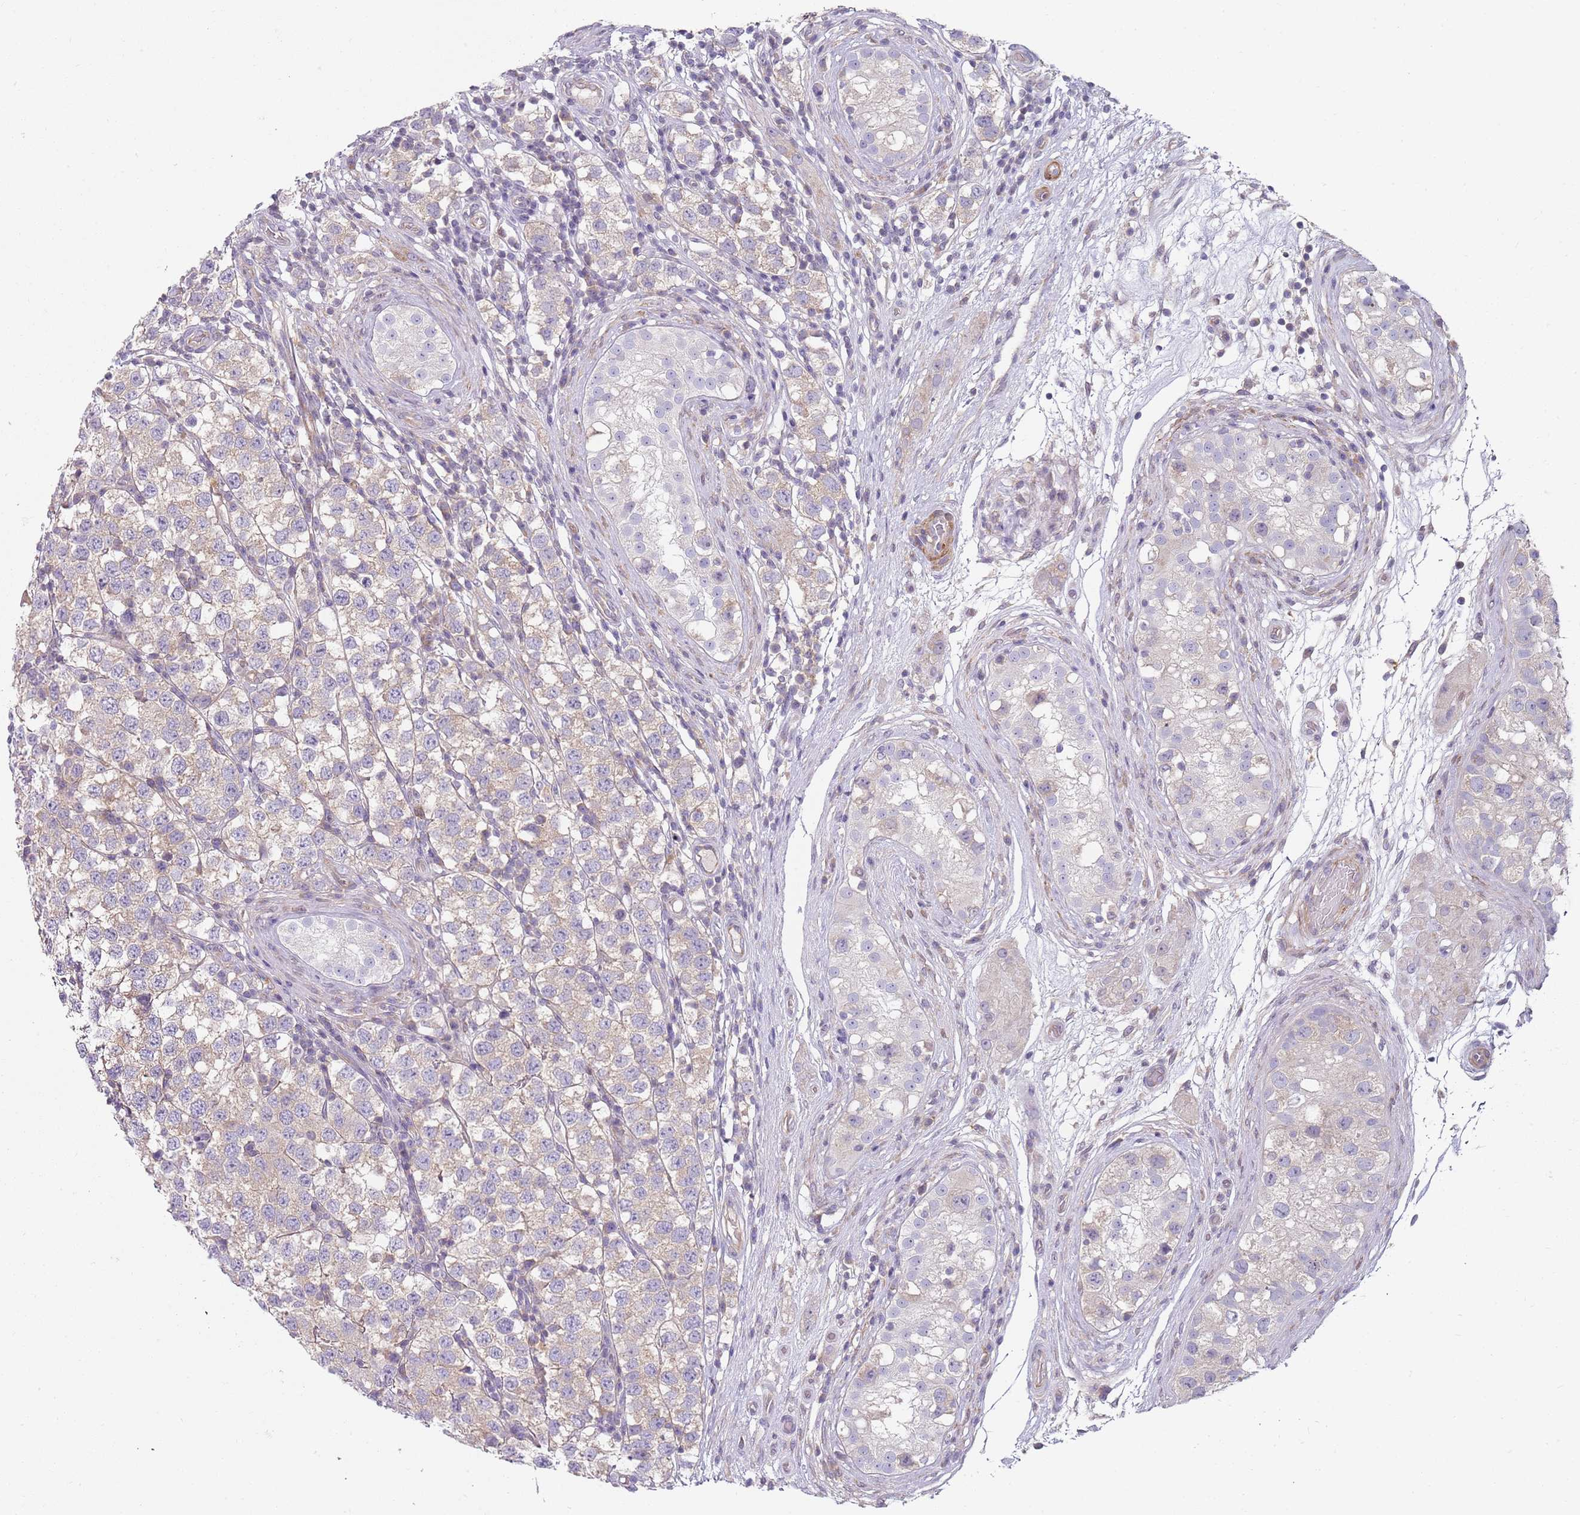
{"staining": {"intensity": "negative", "quantity": "none", "location": "none"}, "tissue": "testis cancer", "cell_type": "Tumor cells", "image_type": "cancer", "snomed": [{"axis": "morphology", "description": "Seminoma, NOS"}, {"axis": "topography", "description": "Testis"}], "caption": "Tumor cells show no significant staining in testis cancer. Nuclei are stained in blue.", "gene": "SLC26A6", "patient": {"sex": "male", "age": 34}}